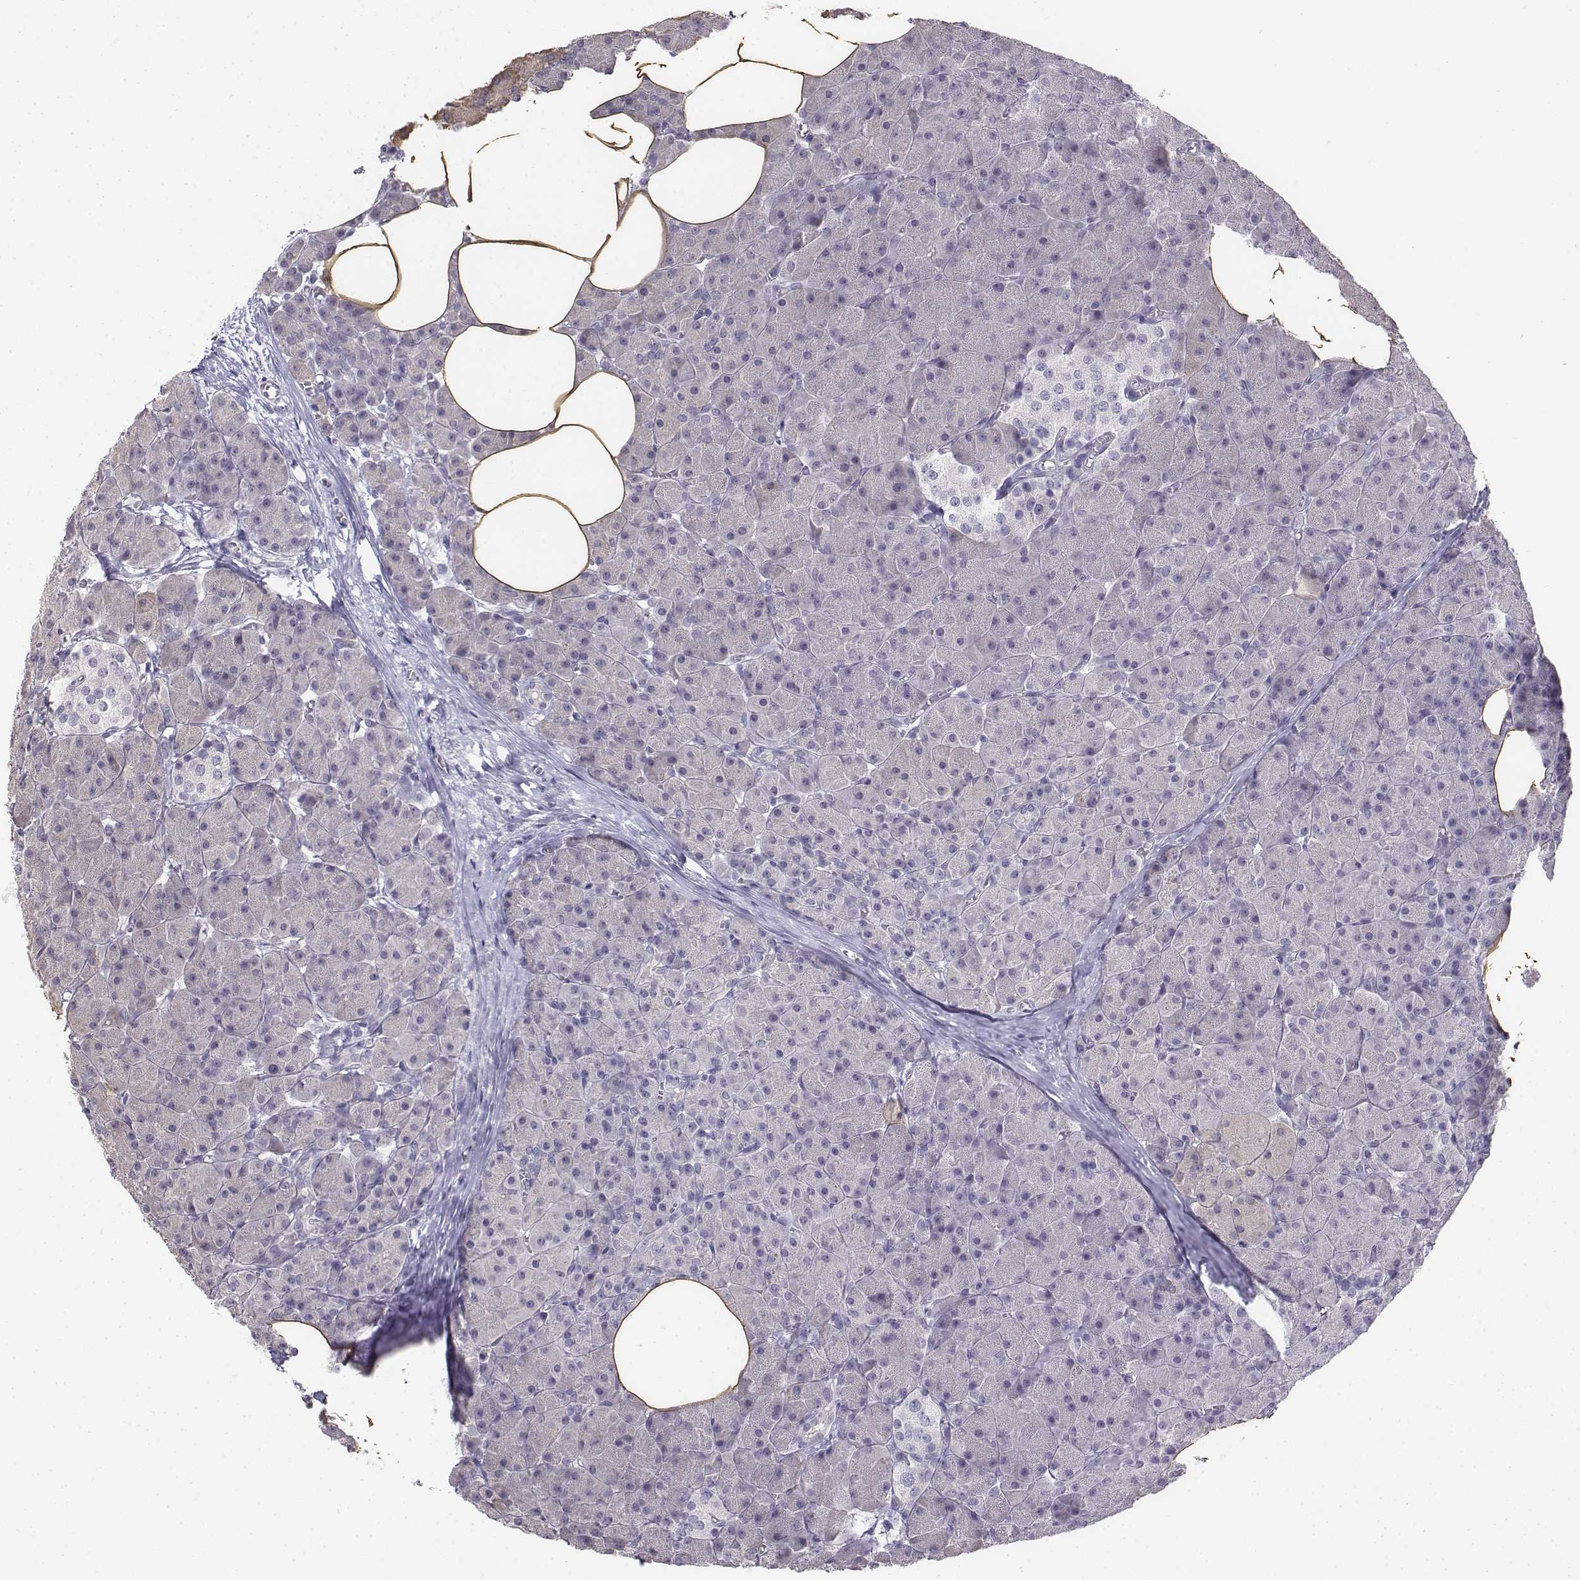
{"staining": {"intensity": "negative", "quantity": "none", "location": "none"}, "tissue": "pancreas", "cell_type": "Exocrine glandular cells", "image_type": "normal", "snomed": [{"axis": "morphology", "description": "Normal tissue, NOS"}, {"axis": "topography", "description": "Pancreas"}], "caption": "Normal pancreas was stained to show a protein in brown. There is no significant positivity in exocrine glandular cells. (IHC, brightfield microscopy, high magnification).", "gene": "PENK", "patient": {"sex": "female", "age": 45}}